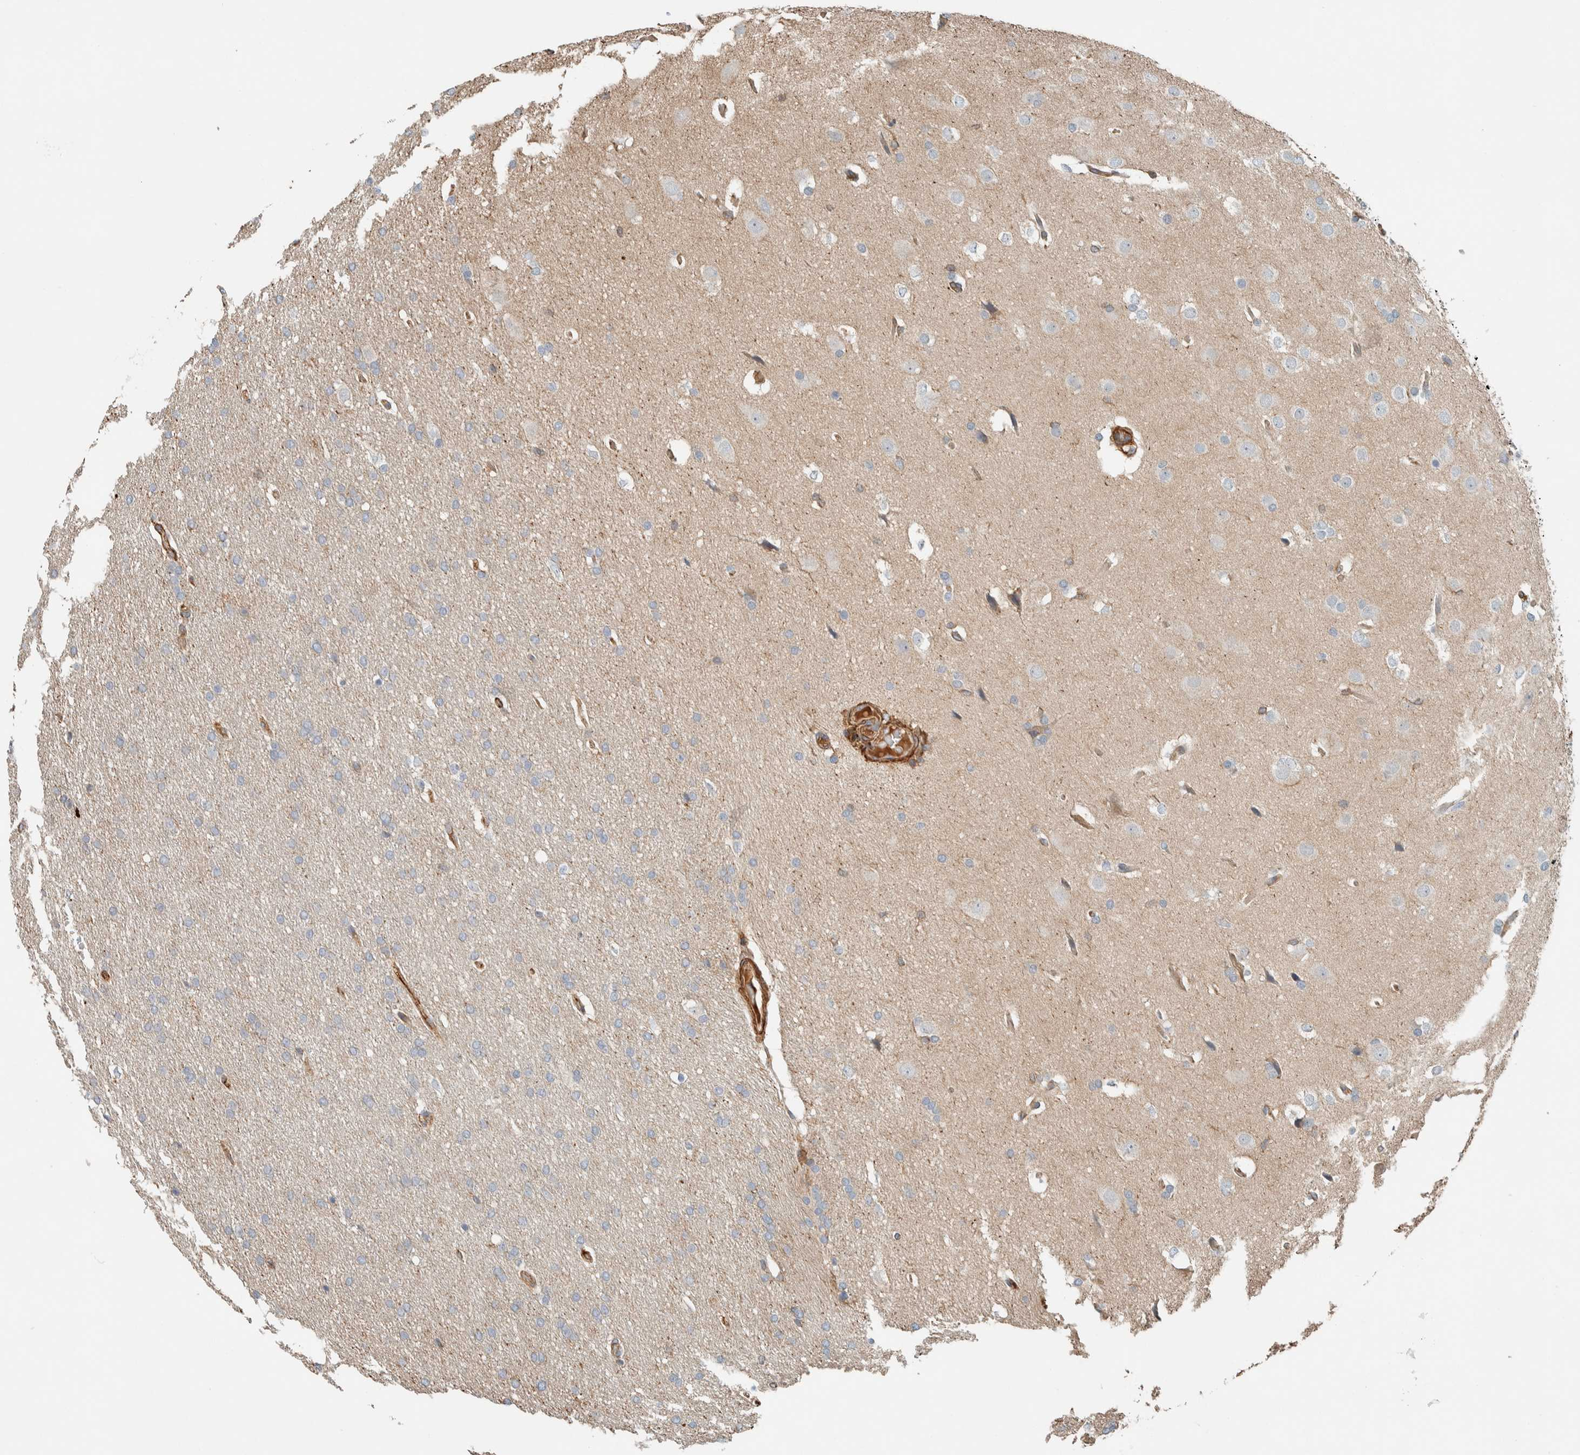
{"staining": {"intensity": "weak", "quantity": "<25%", "location": "cytoplasmic/membranous"}, "tissue": "glioma", "cell_type": "Tumor cells", "image_type": "cancer", "snomed": [{"axis": "morphology", "description": "Glioma, malignant, Low grade"}, {"axis": "topography", "description": "Brain"}], "caption": "Glioma stained for a protein using IHC displays no positivity tumor cells.", "gene": "CTBP2", "patient": {"sex": "female", "age": 37}}